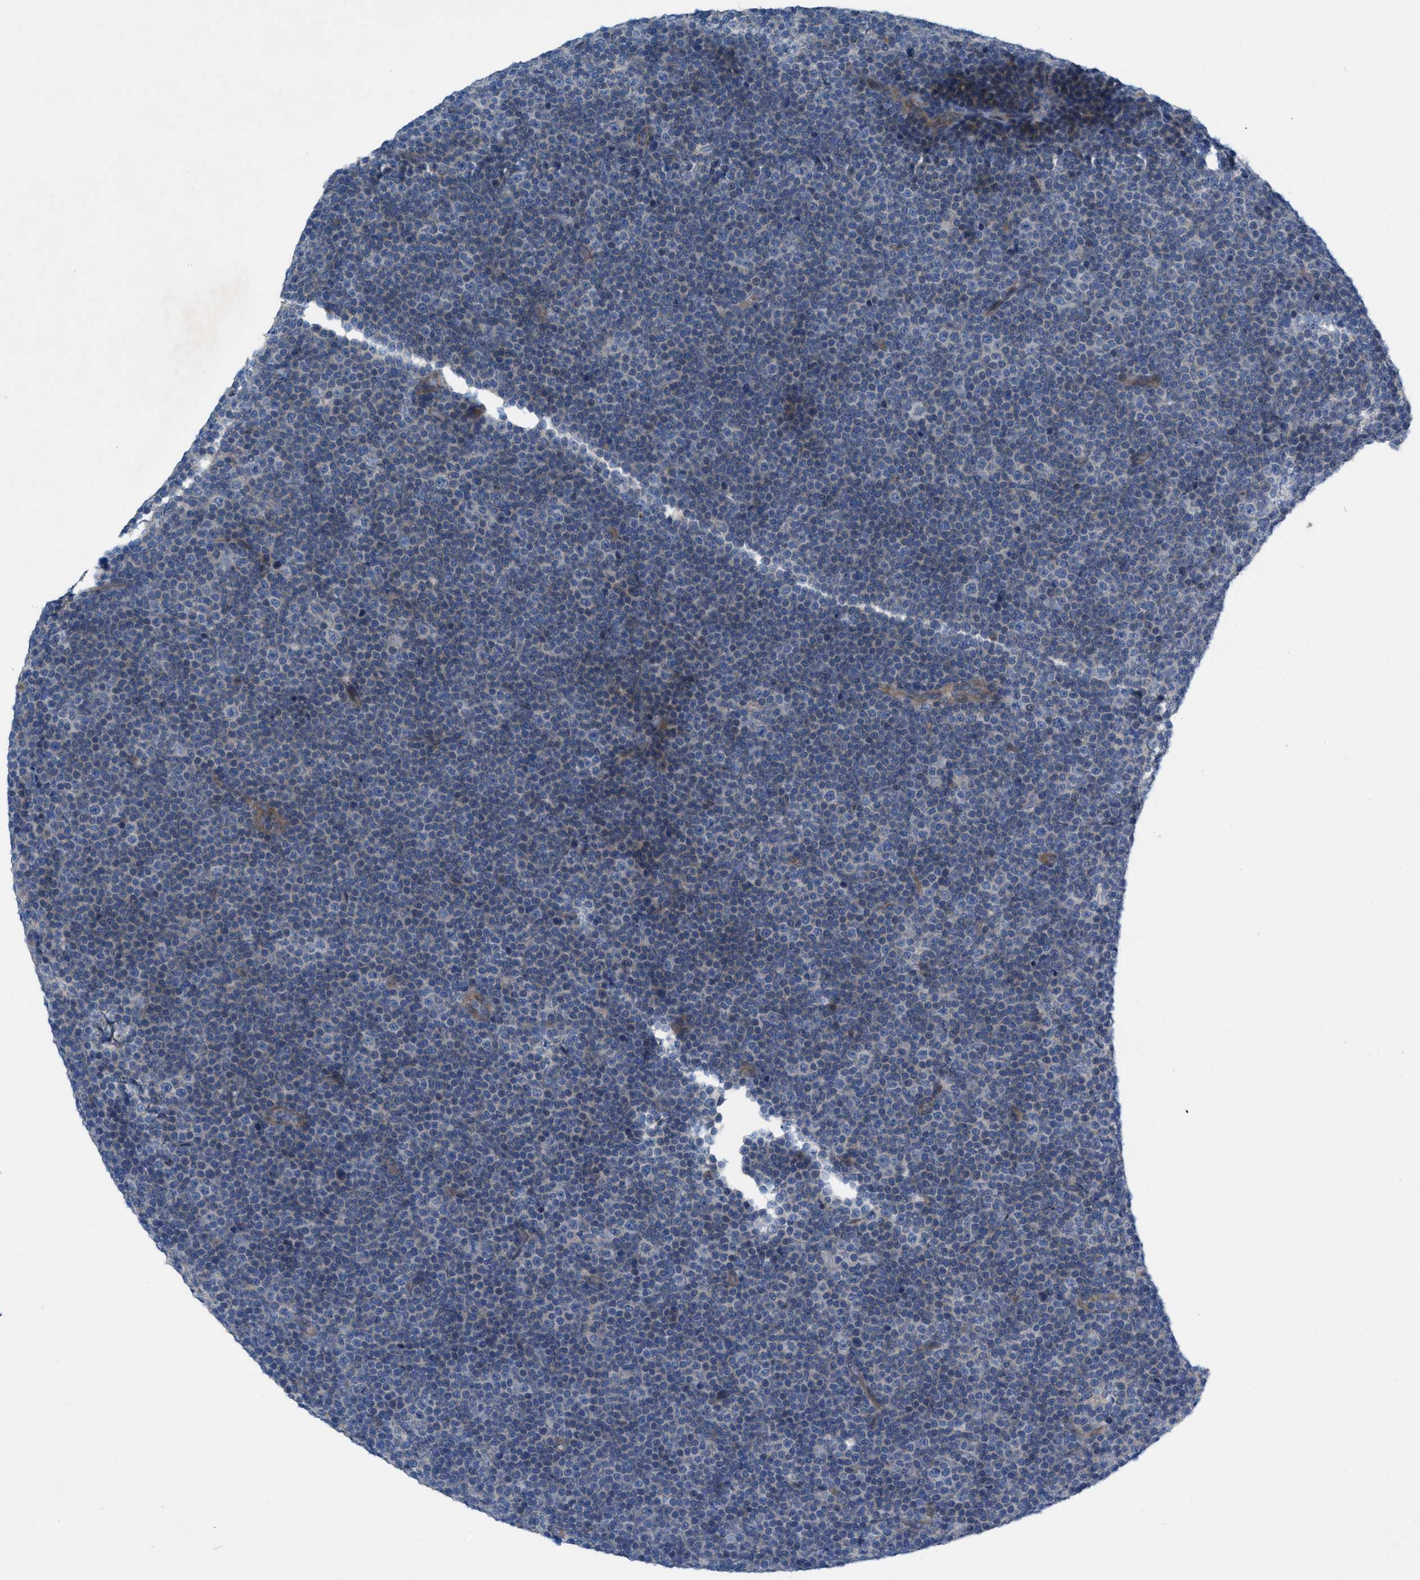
{"staining": {"intensity": "negative", "quantity": "none", "location": "none"}, "tissue": "lymphoma", "cell_type": "Tumor cells", "image_type": "cancer", "snomed": [{"axis": "morphology", "description": "Malignant lymphoma, non-Hodgkin's type, Low grade"}, {"axis": "topography", "description": "Lymph node"}], "caption": "Immunohistochemistry image of neoplastic tissue: malignant lymphoma, non-Hodgkin's type (low-grade) stained with DAB reveals no significant protein positivity in tumor cells. (Stains: DAB IHC with hematoxylin counter stain, Microscopy: brightfield microscopy at high magnification).", "gene": "NDEL1", "patient": {"sex": "female", "age": 67}}